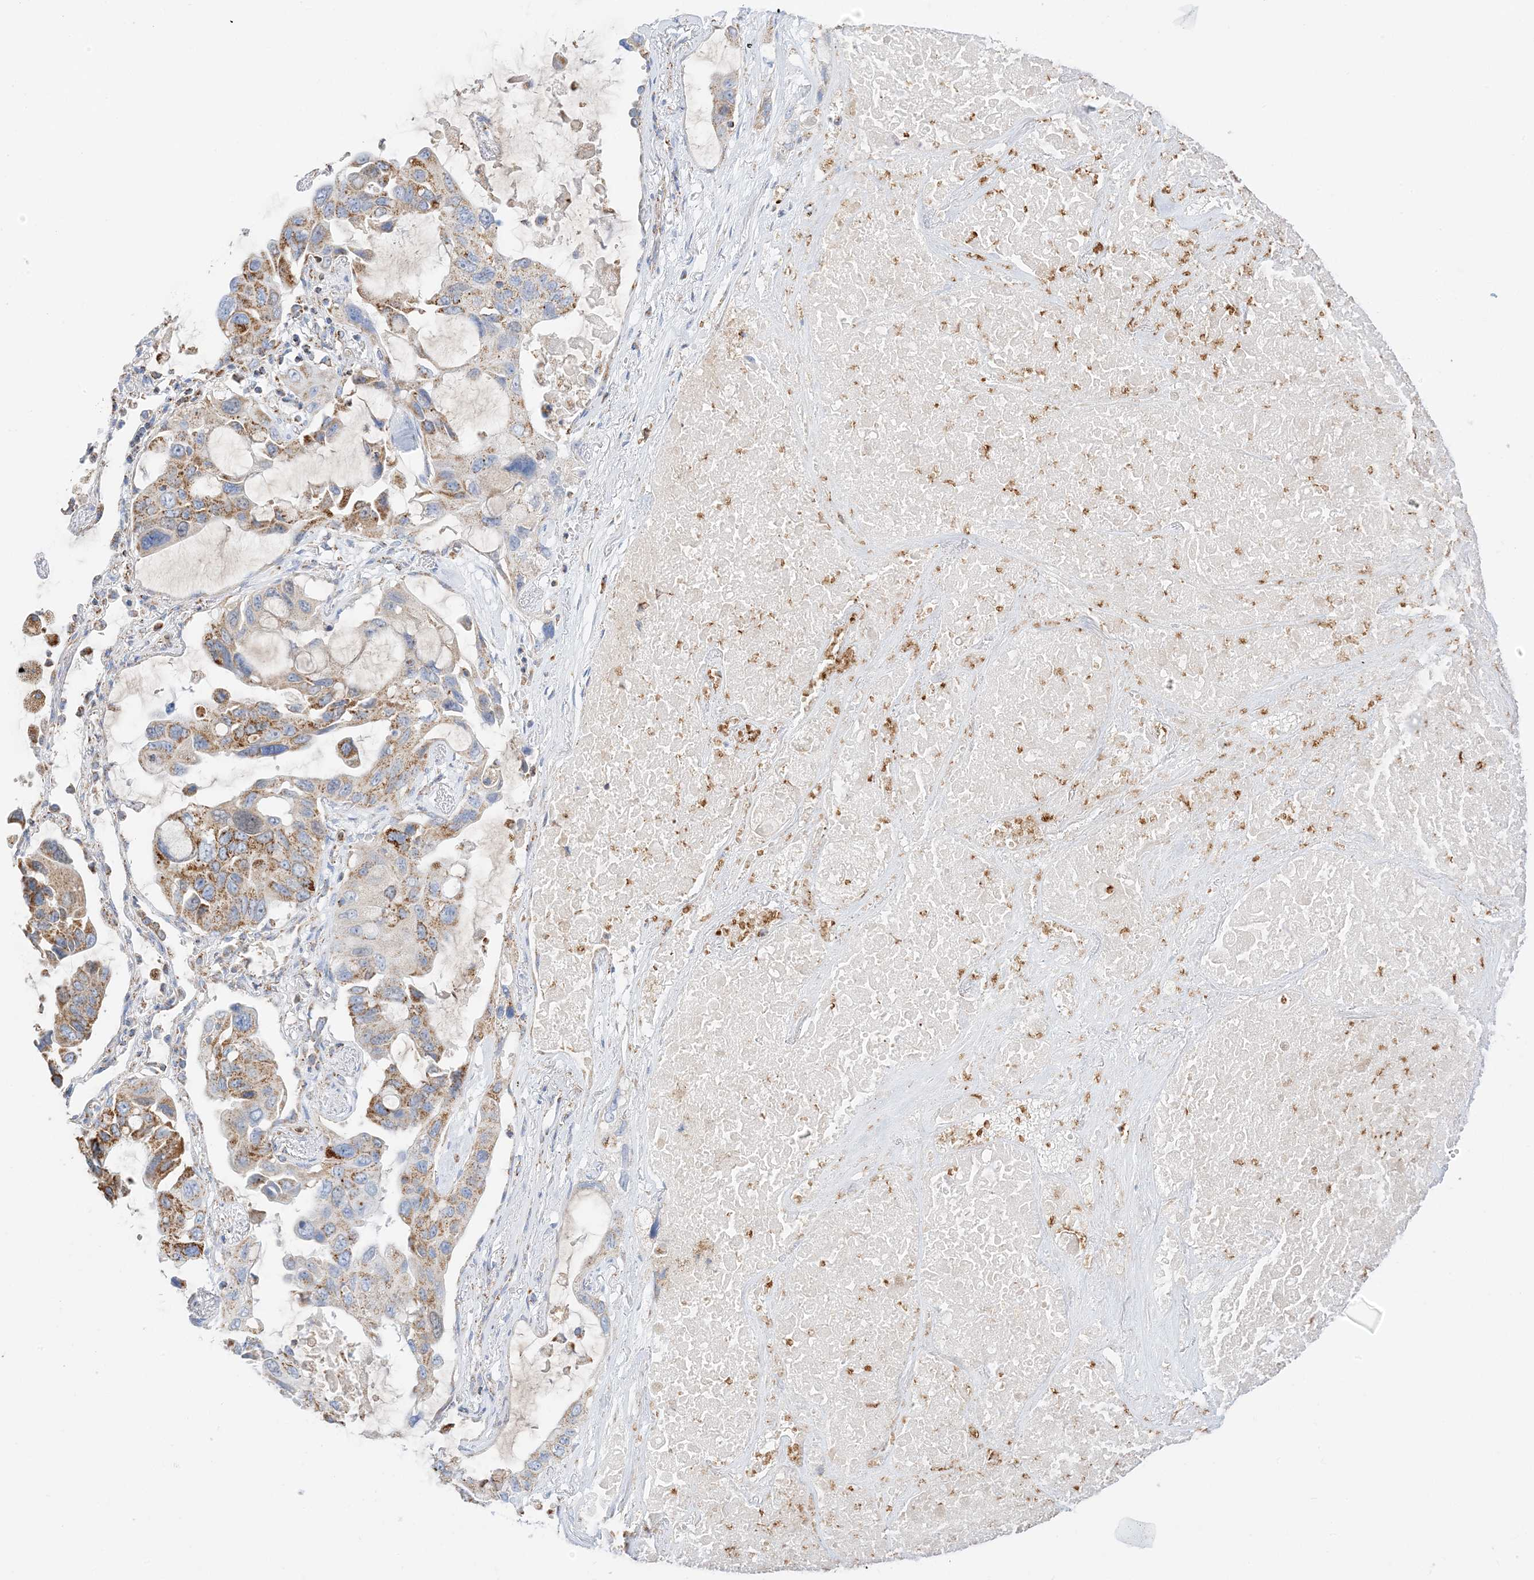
{"staining": {"intensity": "moderate", "quantity": ">75%", "location": "cytoplasmic/membranous"}, "tissue": "lung cancer", "cell_type": "Tumor cells", "image_type": "cancer", "snomed": [{"axis": "morphology", "description": "Squamous cell carcinoma, NOS"}, {"axis": "topography", "description": "Lung"}], "caption": "DAB (3,3'-diaminobenzidine) immunohistochemical staining of lung cancer reveals moderate cytoplasmic/membranous protein expression in about >75% of tumor cells. (DAB IHC, brown staining for protein, blue staining for nuclei).", "gene": "CAPN13", "patient": {"sex": "female", "age": 73}}